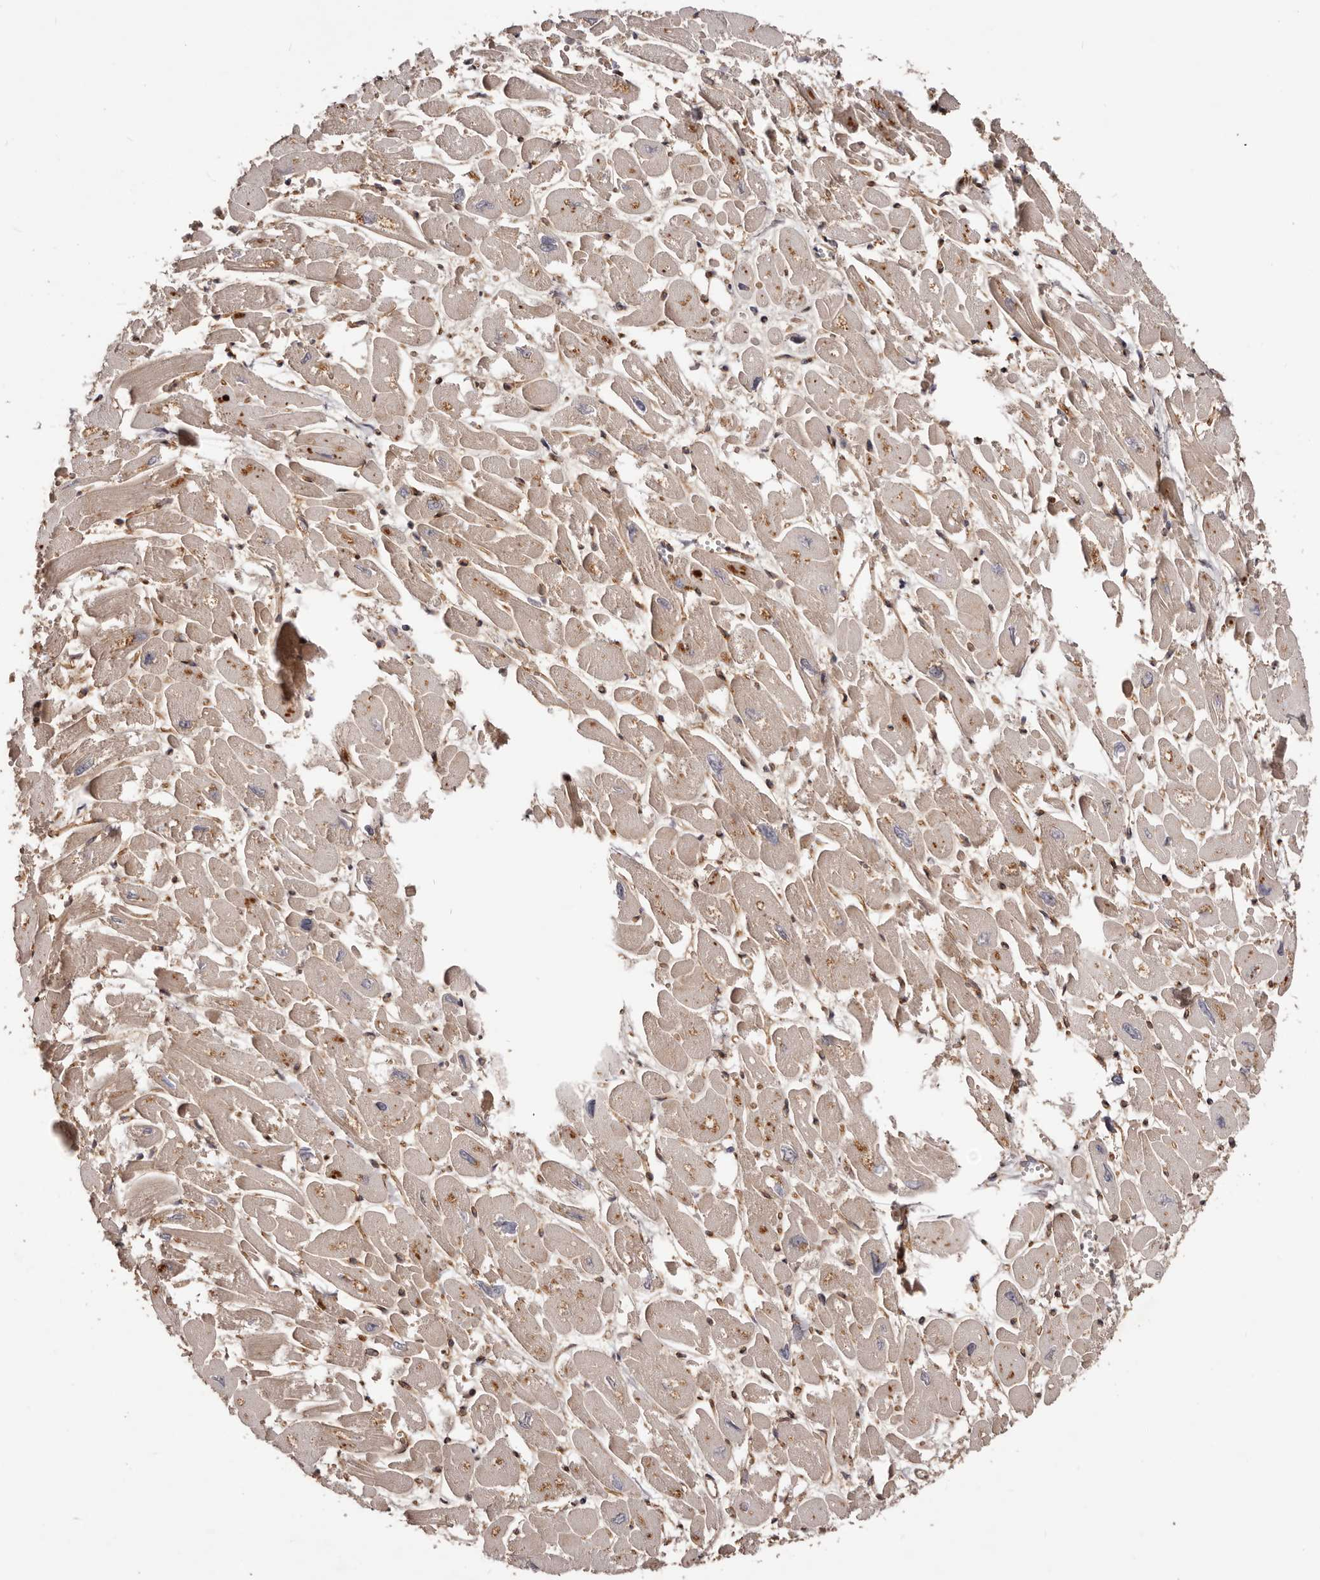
{"staining": {"intensity": "moderate", "quantity": ">75%", "location": "cytoplasmic/membranous"}, "tissue": "heart muscle", "cell_type": "Cardiomyocytes", "image_type": "normal", "snomed": [{"axis": "morphology", "description": "Normal tissue, NOS"}, {"axis": "topography", "description": "Heart"}], "caption": "Protein analysis of unremarkable heart muscle shows moderate cytoplasmic/membranous staining in about >75% of cardiomyocytes. The protein of interest is shown in brown color, while the nuclei are stained blue.", "gene": "GTPBP1", "patient": {"sex": "male", "age": 54}}